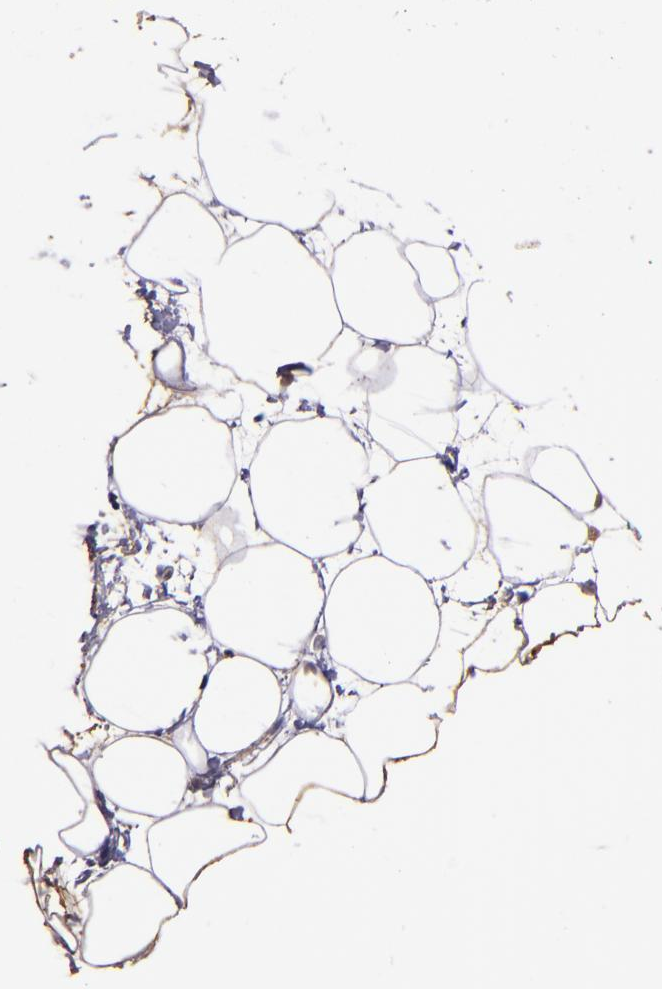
{"staining": {"intensity": "moderate", "quantity": "25%-75%", "location": "cytoplasmic/membranous"}, "tissue": "adipose tissue", "cell_type": "Adipocytes", "image_type": "normal", "snomed": [{"axis": "morphology", "description": "Normal tissue, NOS"}, {"axis": "topography", "description": "Breast"}], "caption": "Protein staining exhibits moderate cytoplasmic/membranous staining in approximately 25%-75% of adipocytes in unremarkable adipose tissue. (Brightfield microscopy of DAB IHC at high magnification).", "gene": "USP51", "patient": {"sex": "female", "age": 22}}